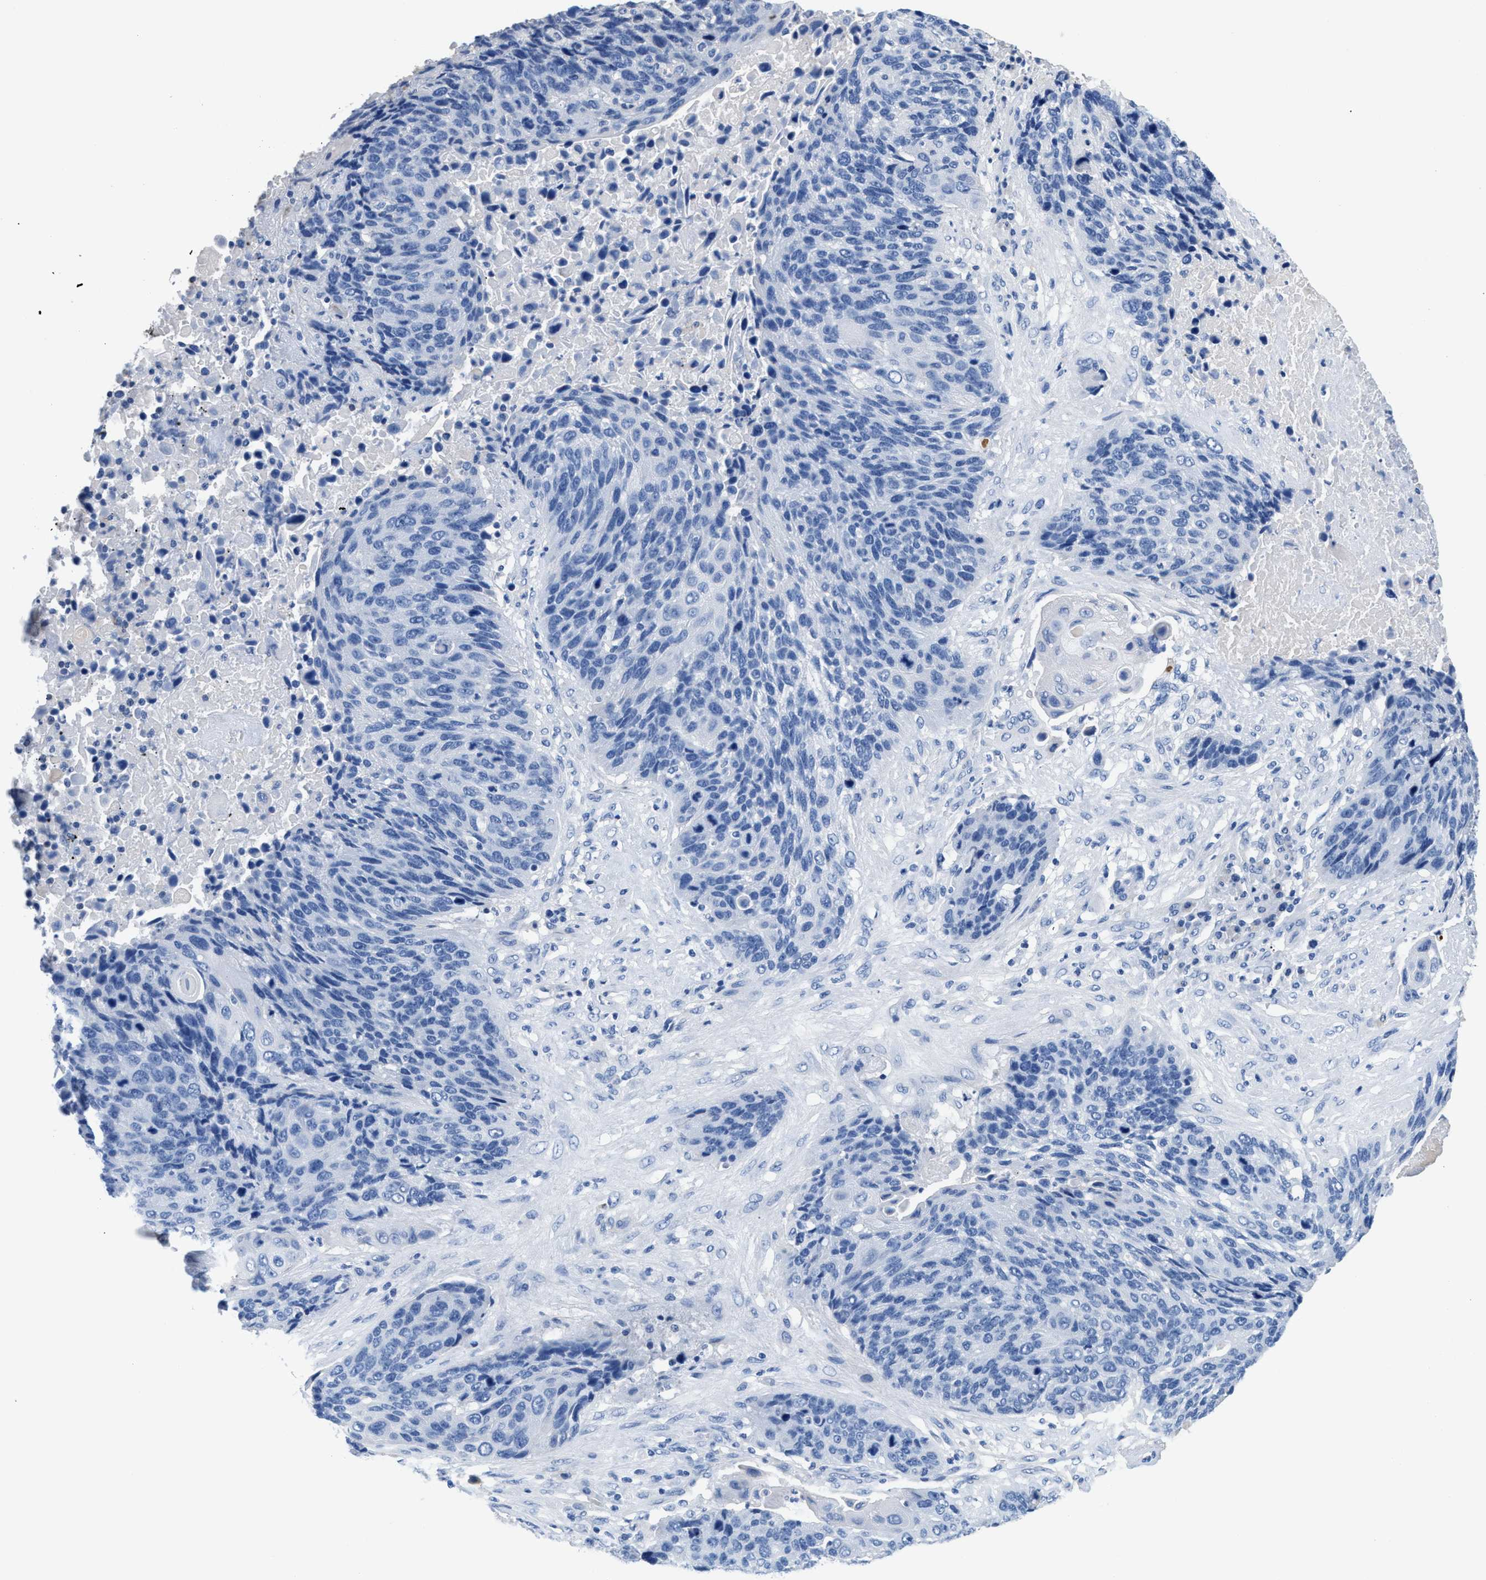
{"staining": {"intensity": "negative", "quantity": "none", "location": "none"}, "tissue": "lung cancer", "cell_type": "Tumor cells", "image_type": "cancer", "snomed": [{"axis": "morphology", "description": "Squamous cell carcinoma, NOS"}, {"axis": "topography", "description": "Lung"}], "caption": "Tumor cells are negative for protein expression in human lung cancer.", "gene": "SLFN13", "patient": {"sex": "male", "age": 66}}